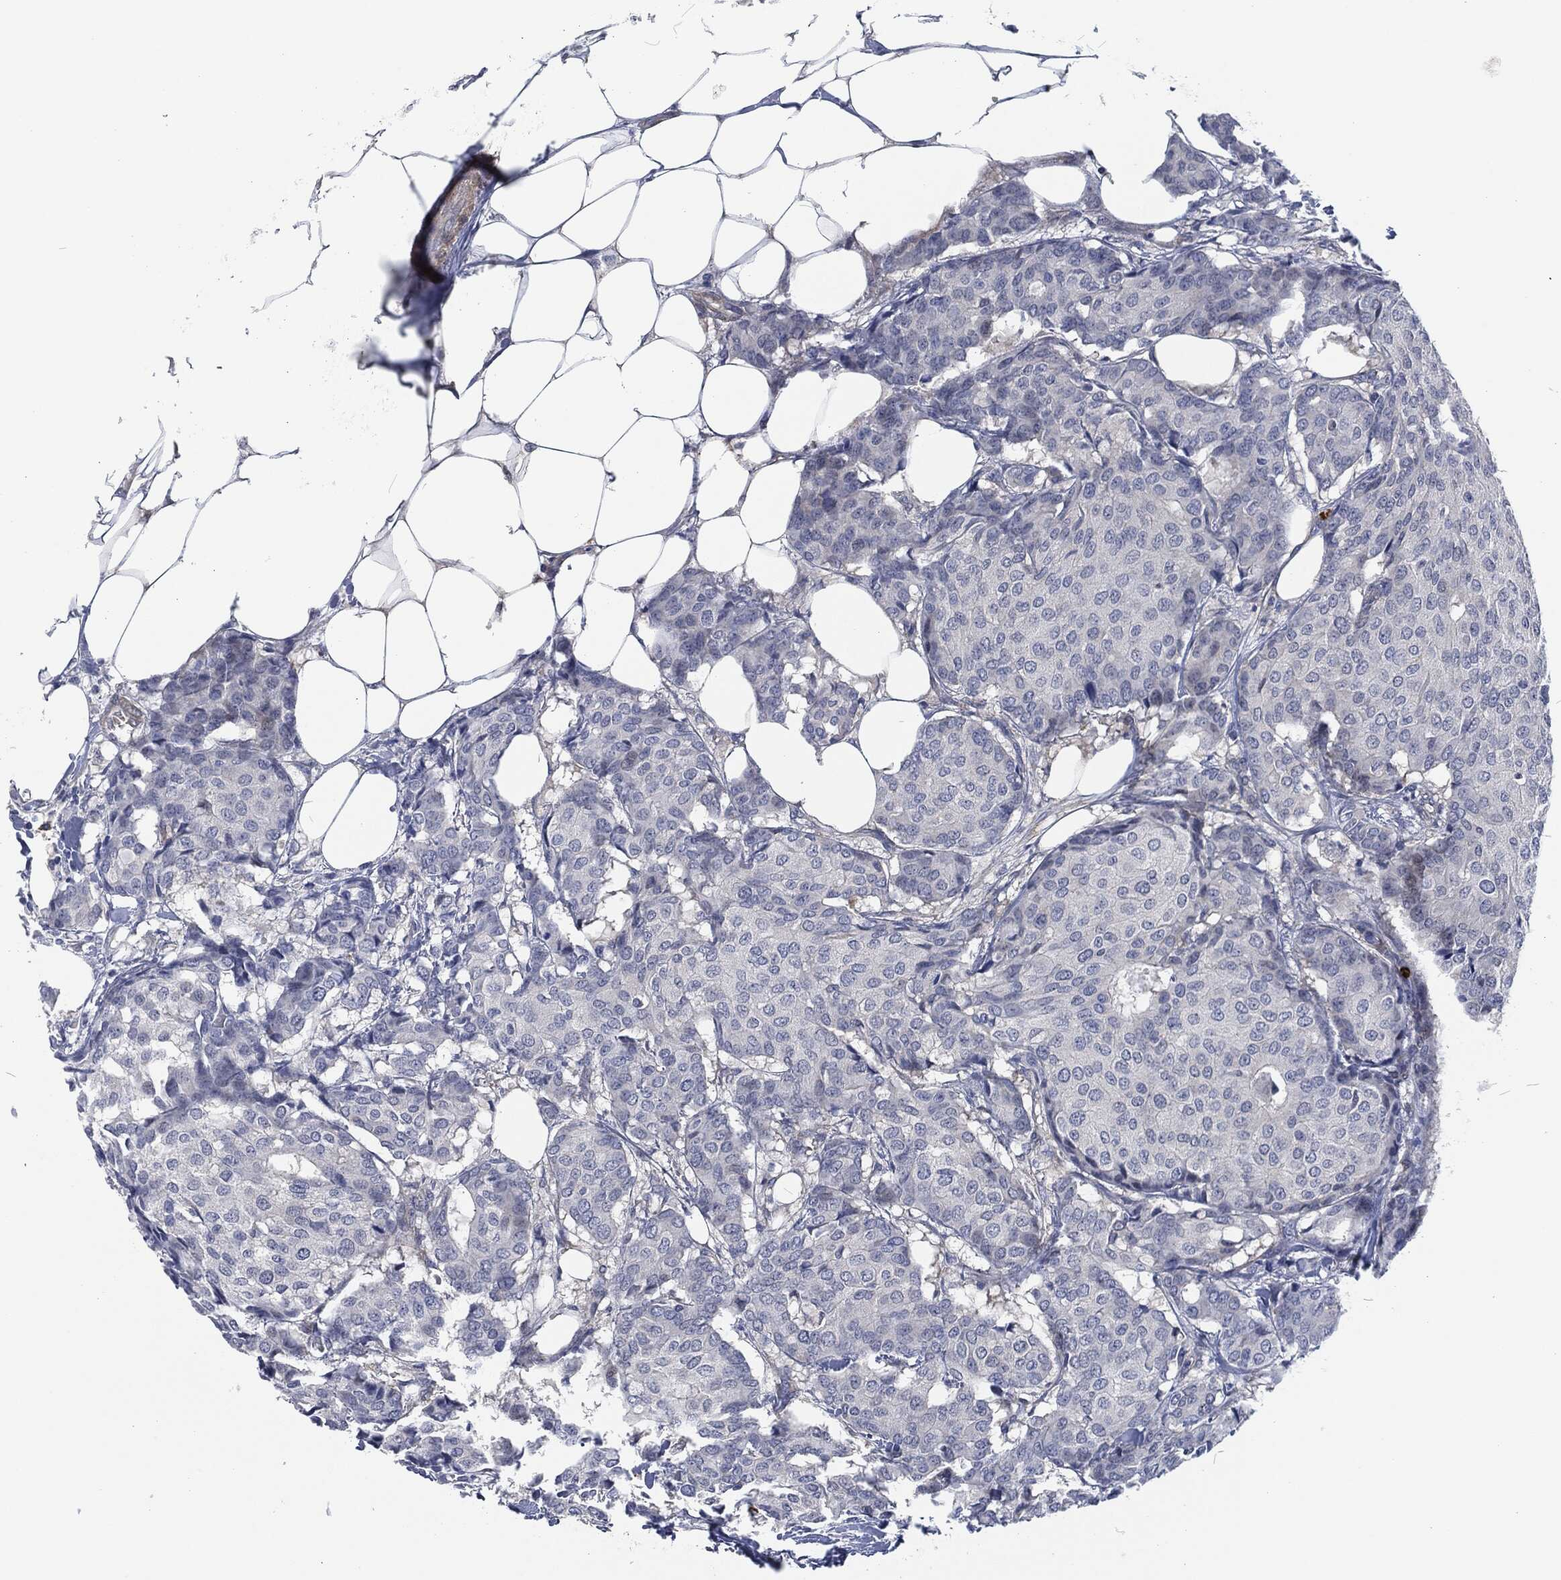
{"staining": {"intensity": "negative", "quantity": "none", "location": "none"}, "tissue": "breast cancer", "cell_type": "Tumor cells", "image_type": "cancer", "snomed": [{"axis": "morphology", "description": "Duct carcinoma"}, {"axis": "topography", "description": "Breast"}], "caption": "Tumor cells show no significant positivity in breast cancer. (Immunohistochemistry, brightfield microscopy, high magnification).", "gene": "MPO", "patient": {"sex": "female", "age": 75}}